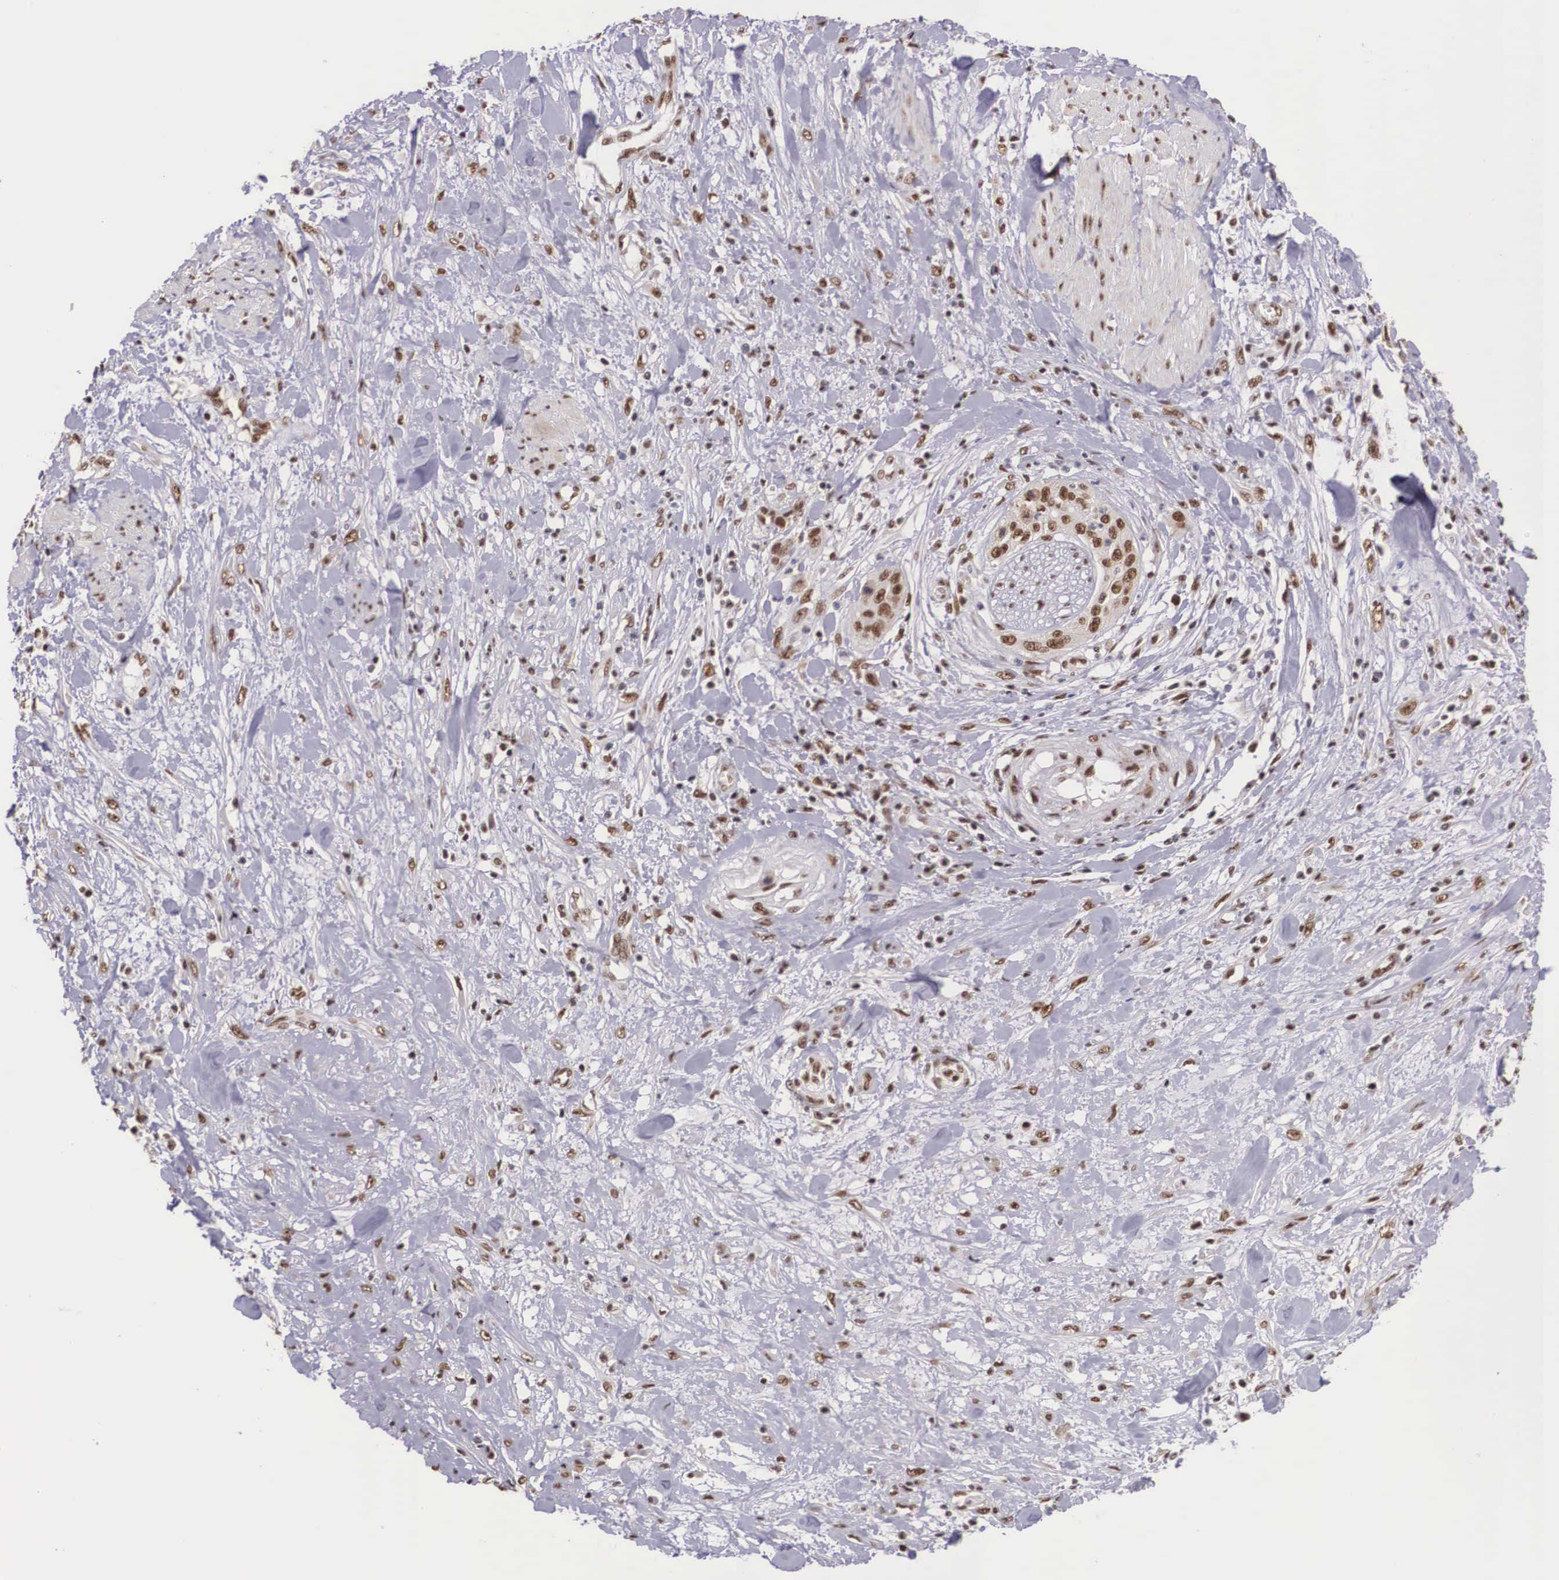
{"staining": {"intensity": "moderate", "quantity": ">75%", "location": "nuclear"}, "tissue": "cervical cancer", "cell_type": "Tumor cells", "image_type": "cancer", "snomed": [{"axis": "morphology", "description": "Squamous cell carcinoma, NOS"}, {"axis": "topography", "description": "Cervix"}], "caption": "Squamous cell carcinoma (cervical) stained for a protein (brown) shows moderate nuclear positive positivity in approximately >75% of tumor cells.", "gene": "POLR2F", "patient": {"sex": "female", "age": 41}}